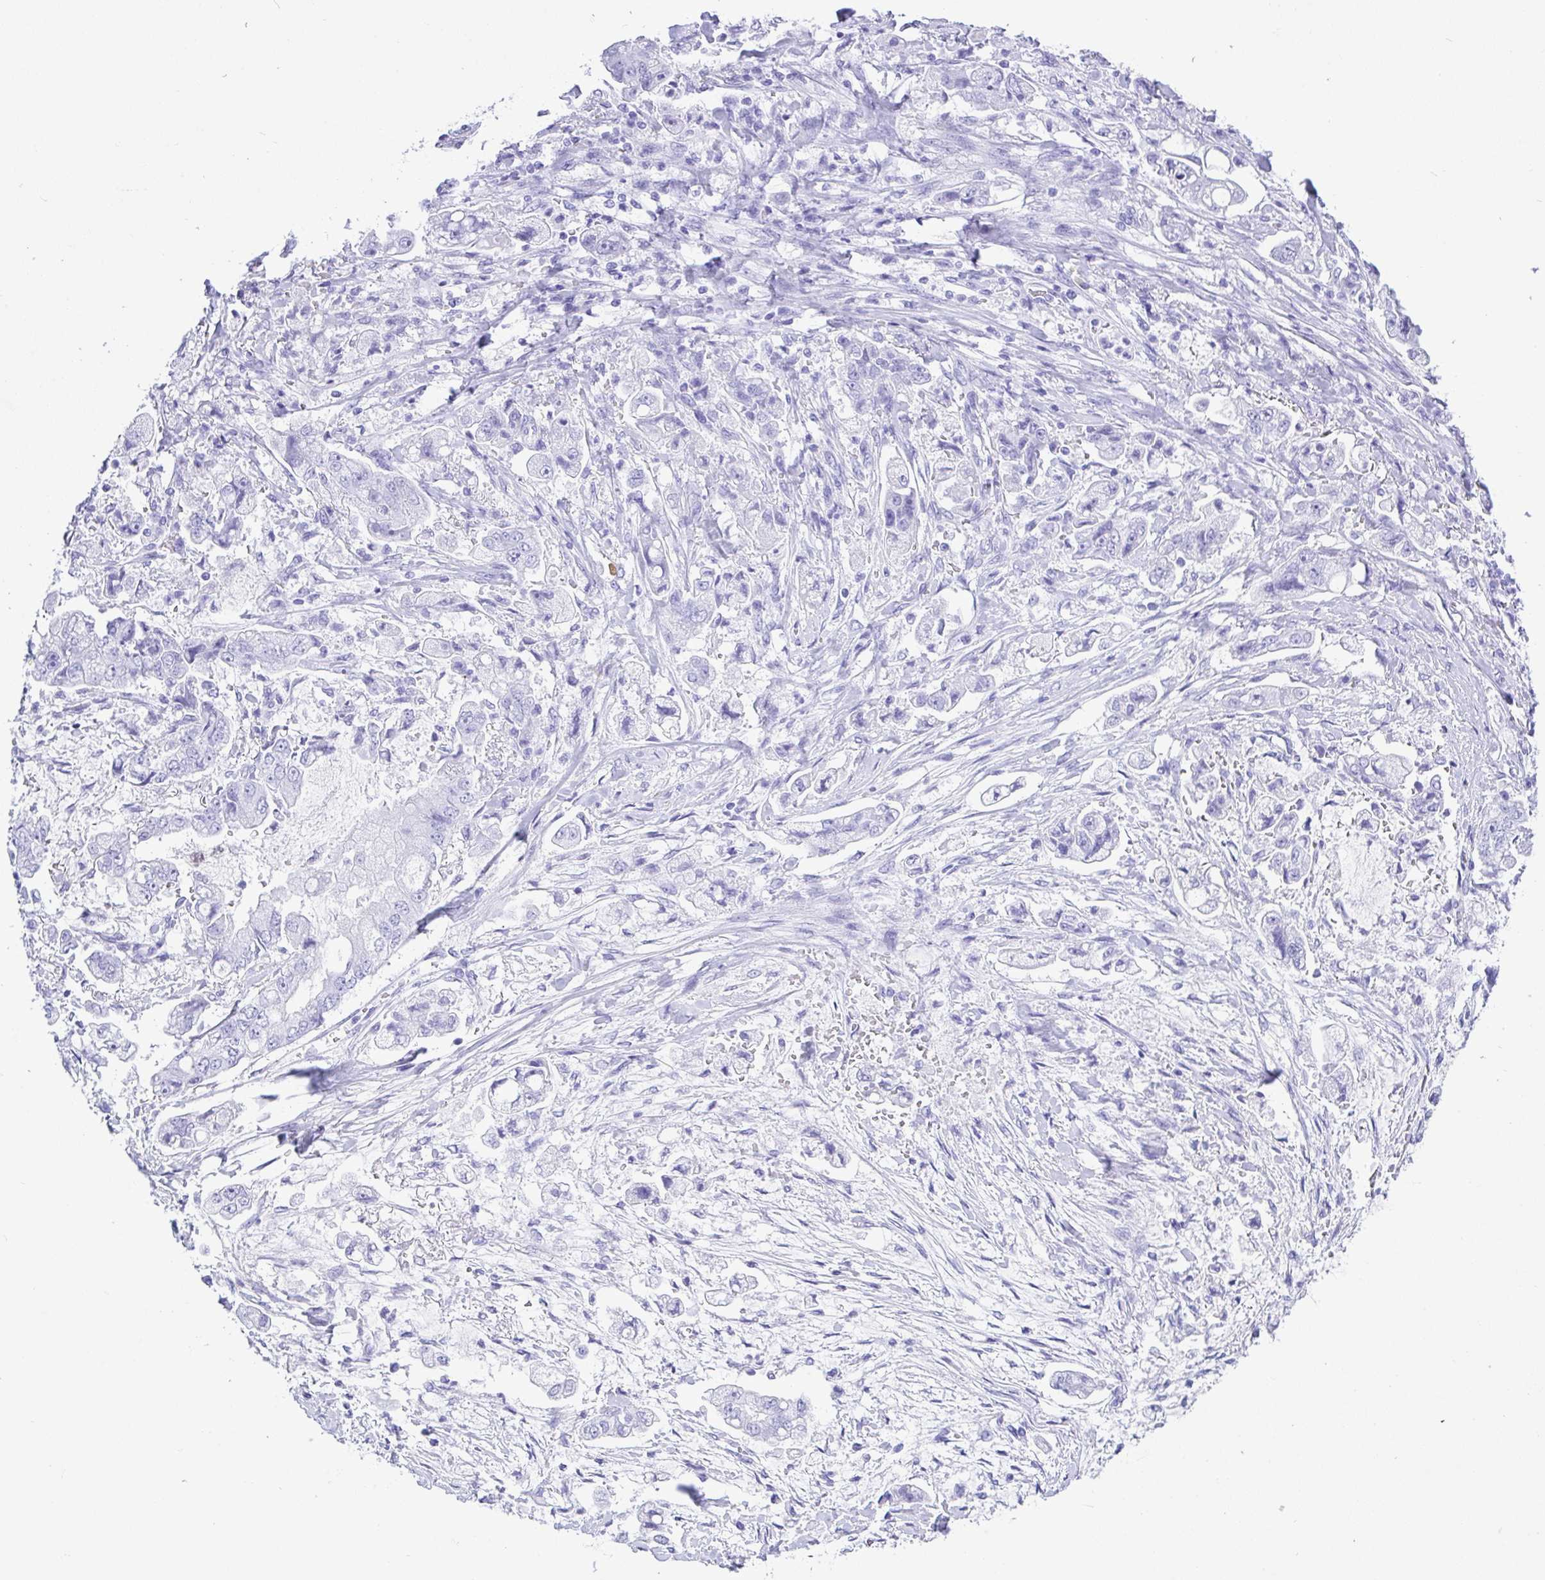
{"staining": {"intensity": "negative", "quantity": "none", "location": "none"}, "tissue": "stomach cancer", "cell_type": "Tumor cells", "image_type": "cancer", "snomed": [{"axis": "morphology", "description": "Adenocarcinoma, NOS"}, {"axis": "topography", "description": "Stomach"}], "caption": "A micrograph of human stomach adenocarcinoma is negative for staining in tumor cells.", "gene": "BEST4", "patient": {"sex": "male", "age": 62}}